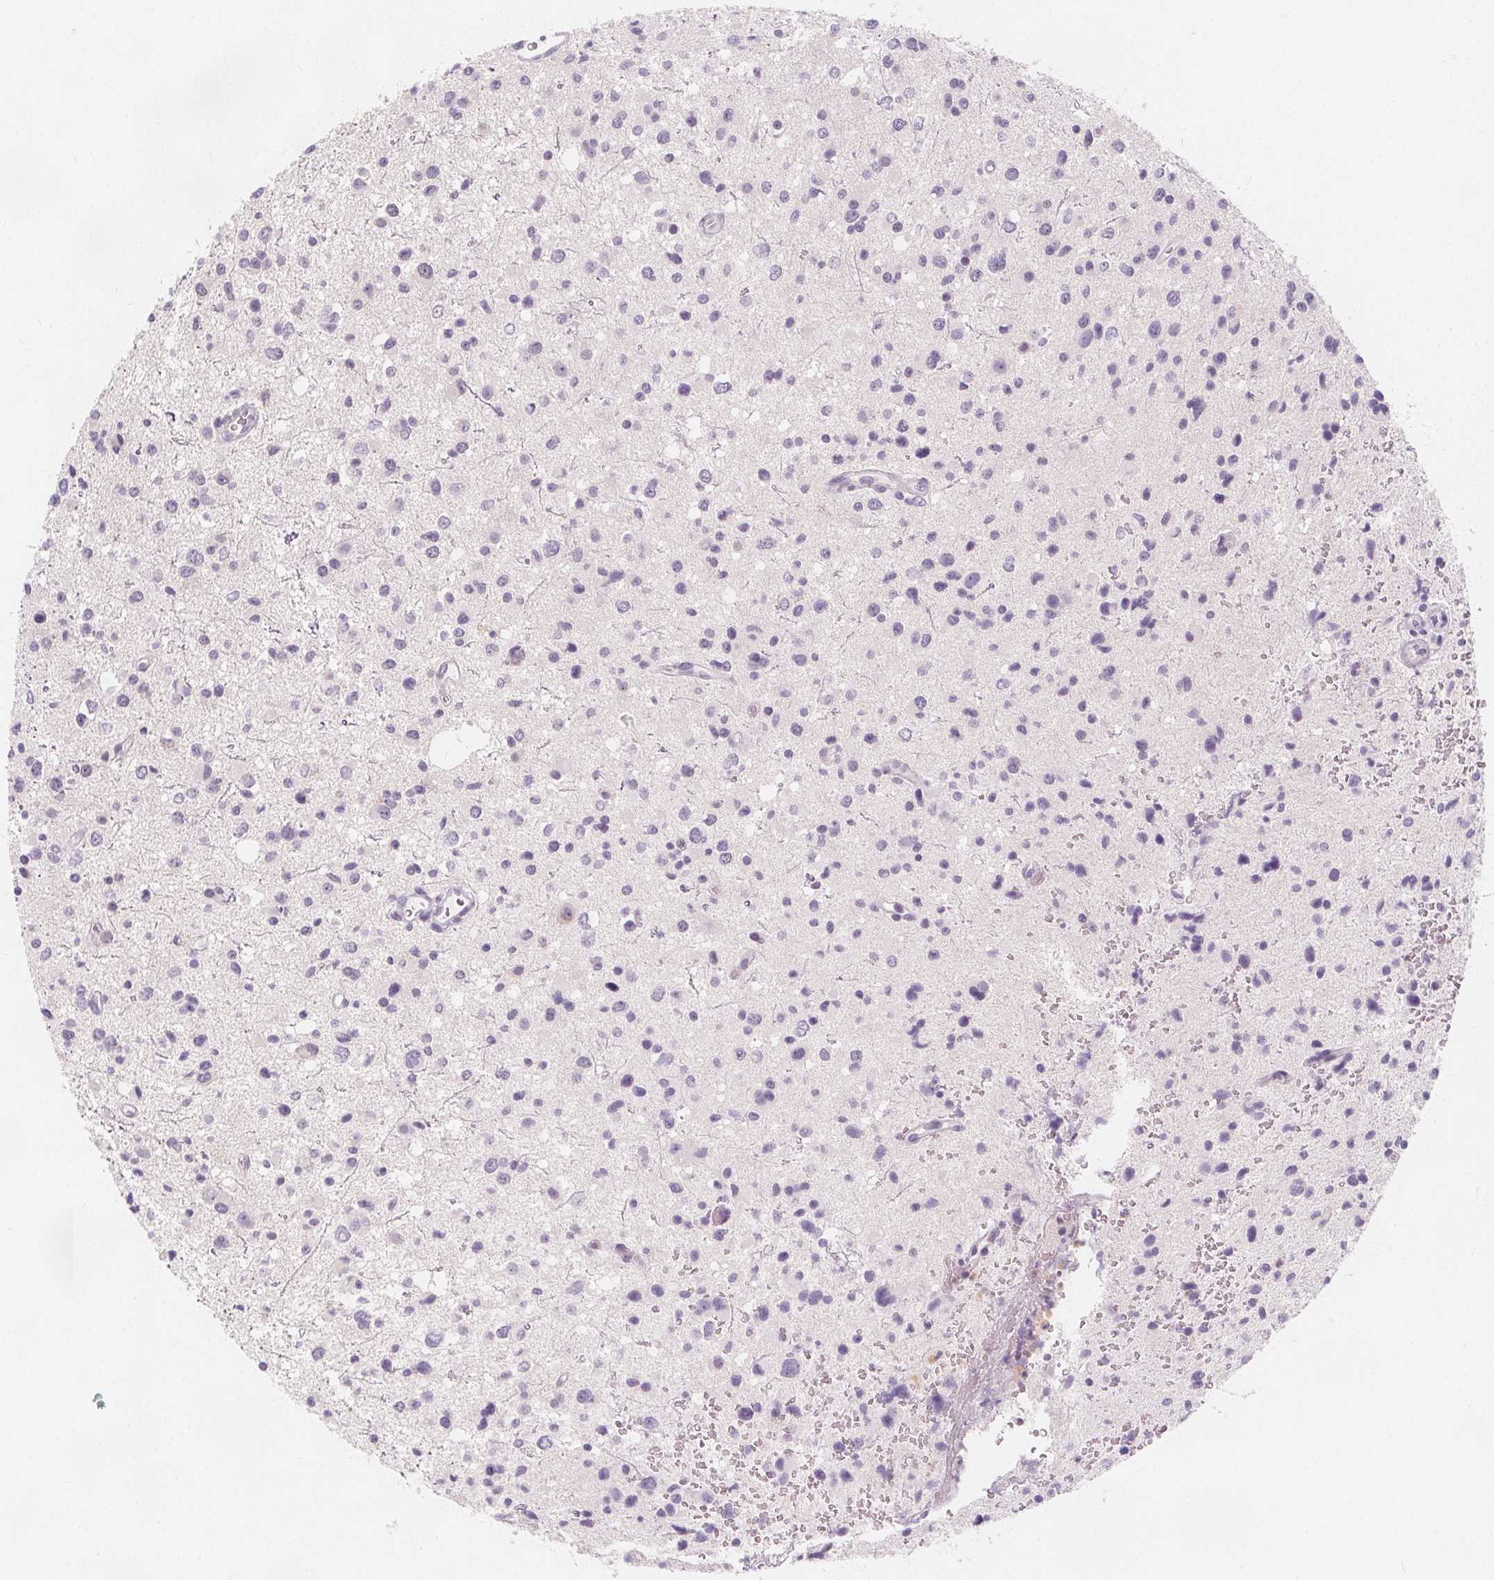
{"staining": {"intensity": "negative", "quantity": "none", "location": "none"}, "tissue": "glioma", "cell_type": "Tumor cells", "image_type": "cancer", "snomed": [{"axis": "morphology", "description": "Glioma, malignant, Low grade"}, {"axis": "topography", "description": "Brain"}], "caption": "An immunohistochemistry (IHC) histopathology image of malignant low-grade glioma is shown. There is no staining in tumor cells of malignant low-grade glioma.", "gene": "UGP2", "patient": {"sex": "male", "age": 43}}